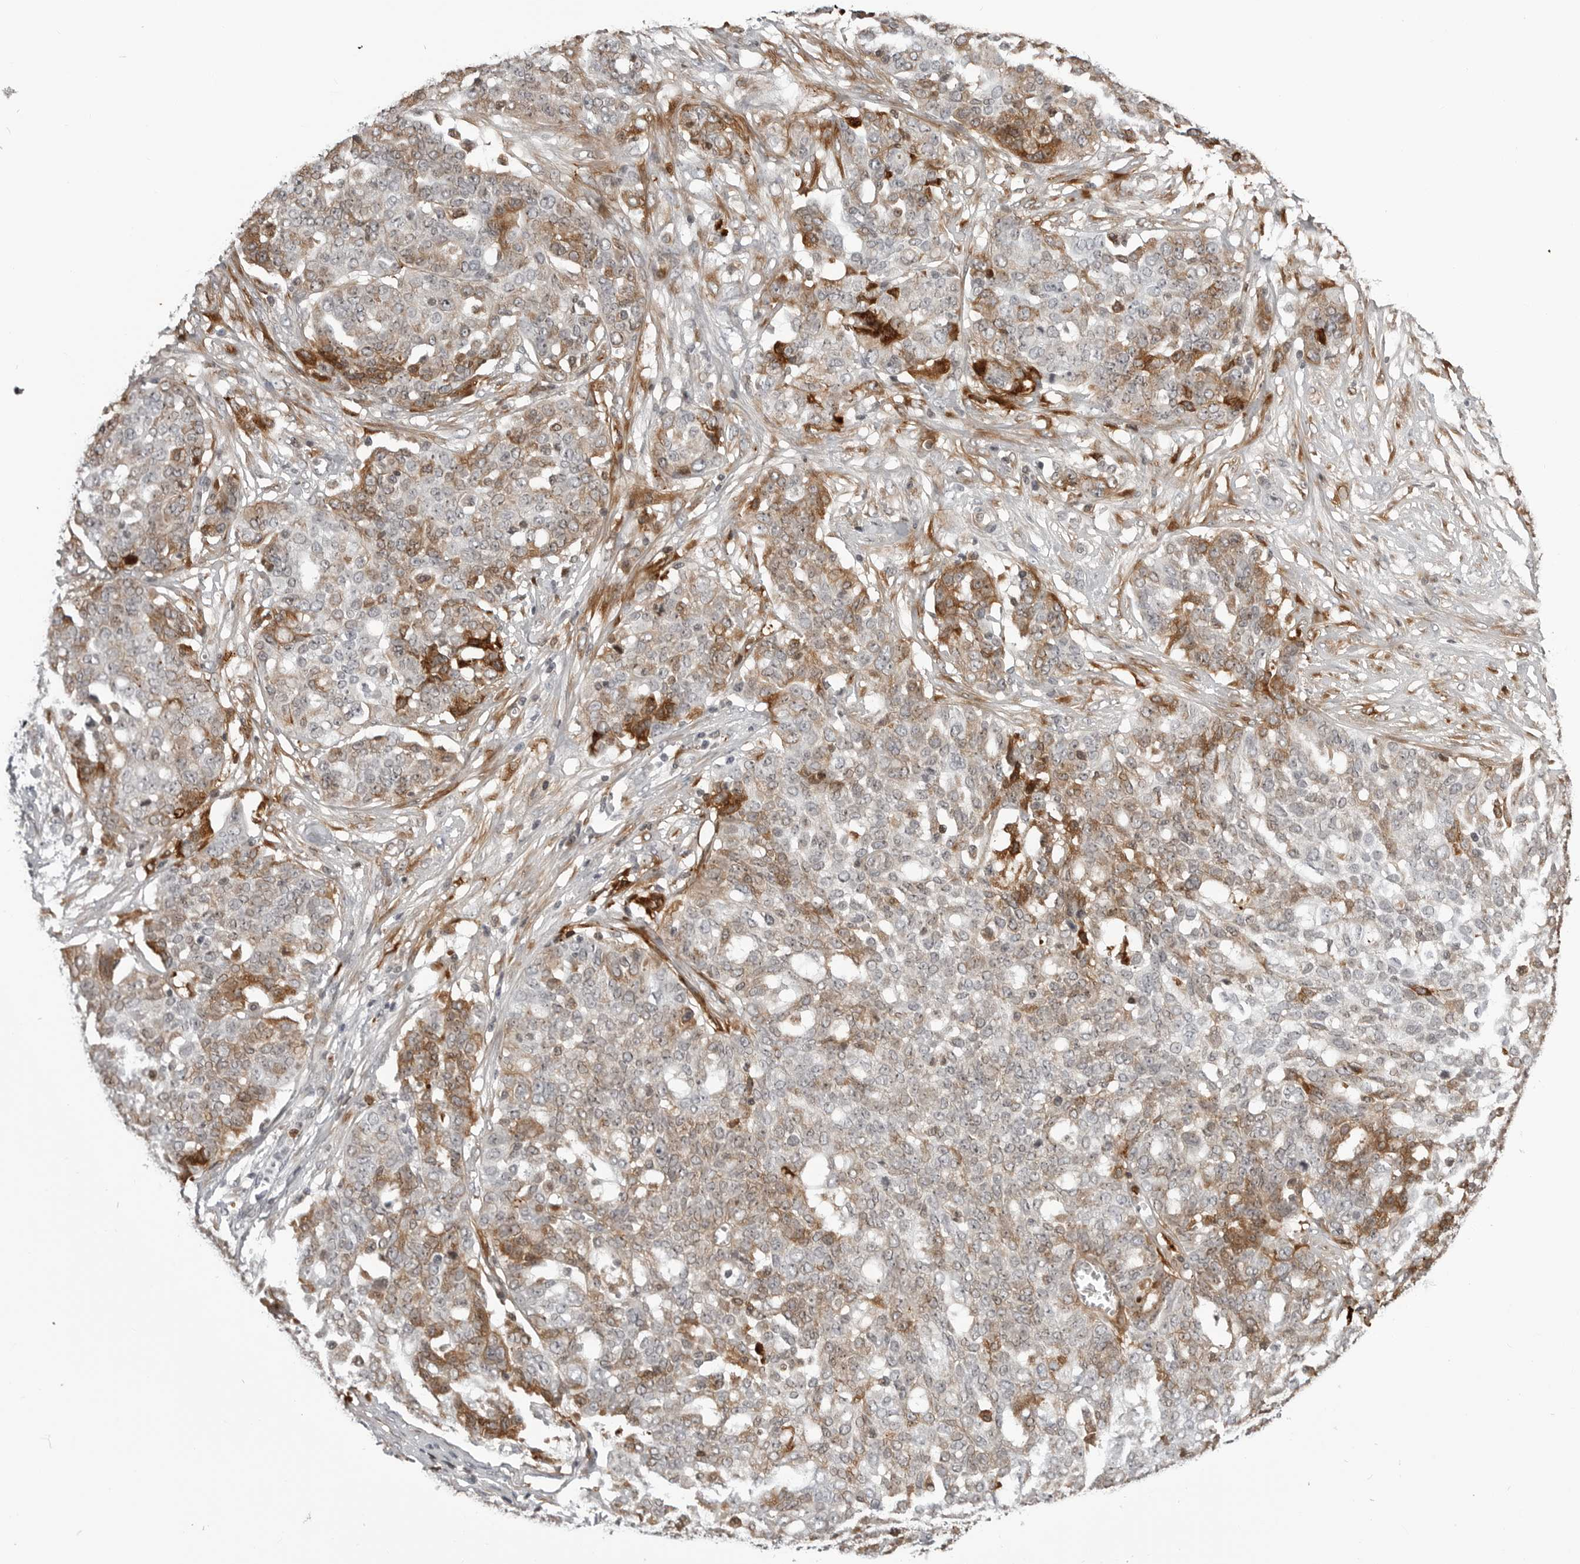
{"staining": {"intensity": "strong", "quantity": "<25%", "location": "cytoplasmic/membranous"}, "tissue": "ovarian cancer", "cell_type": "Tumor cells", "image_type": "cancer", "snomed": [{"axis": "morphology", "description": "Cystadenocarcinoma, serous, NOS"}, {"axis": "topography", "description": "Soft tissue"}, {"axis": "topography", "description": "Ovary"}], "caption": "Protein expression by IHC demonstrates strong cytoplasmic/membranous positivity in approximately <25% of tumor cells in ovarian cancer (serous cystadenocarcinoma).", "gene": "CXCR5", "patient": {"sex": "female", "age": 57}}